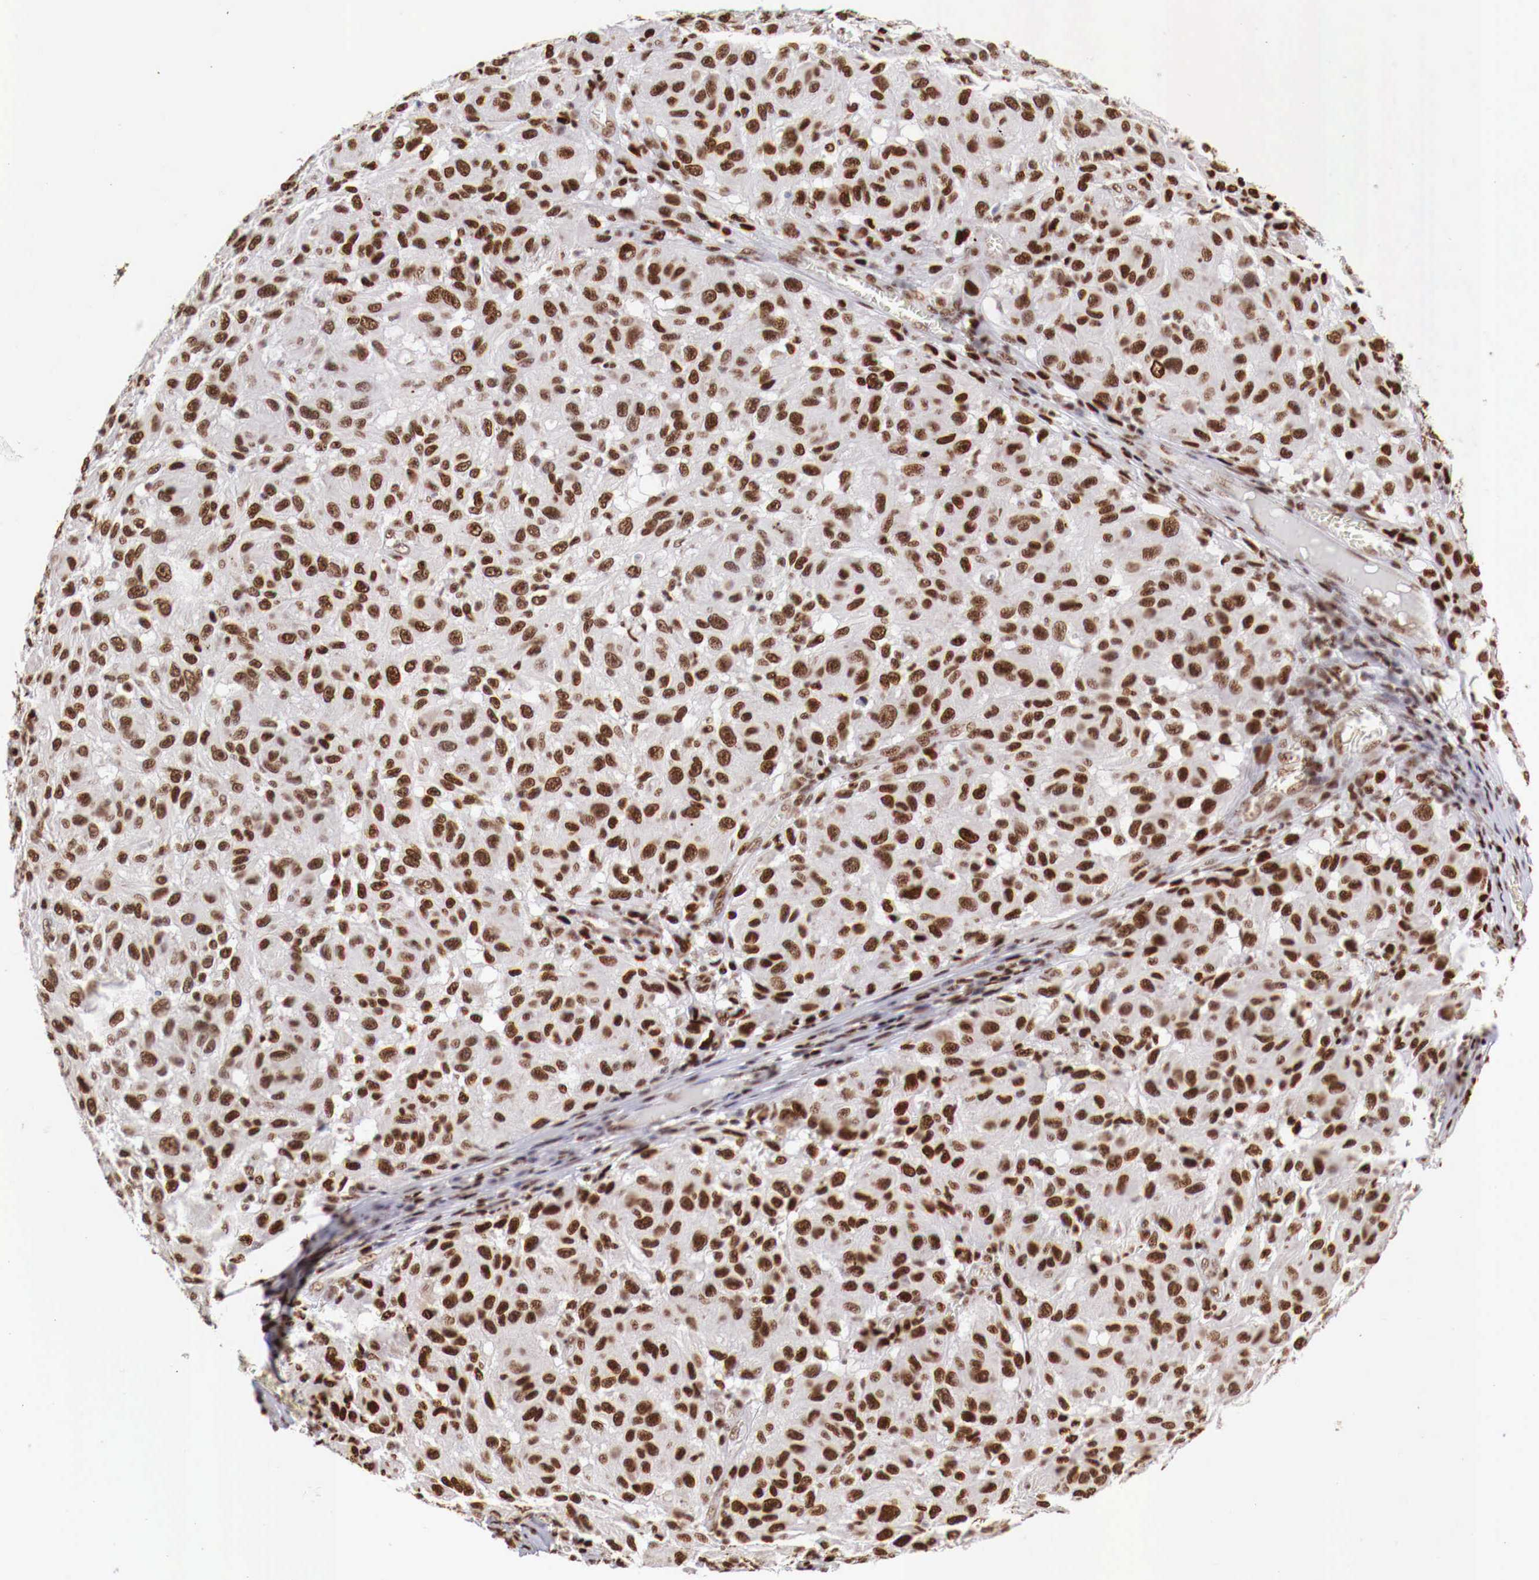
{"staining": {"intensity": "moderate", "quantity": ">75%", "location": "nuclear"}, "tissue": "melanoma", "cell_type": "Tumor cells", "image_type": "cancer", "snomed": [{"axis": "morphology", "description": "Malignant melanoma, NOS"}, {"axis": "topography", "description": "Skin"}], "caption": "Tumor cells exhibit moderate nuclear staining in about >75% of cells in melanoma.", "gene": "MAX", "patient": {"sex": "female", "age": 77}}